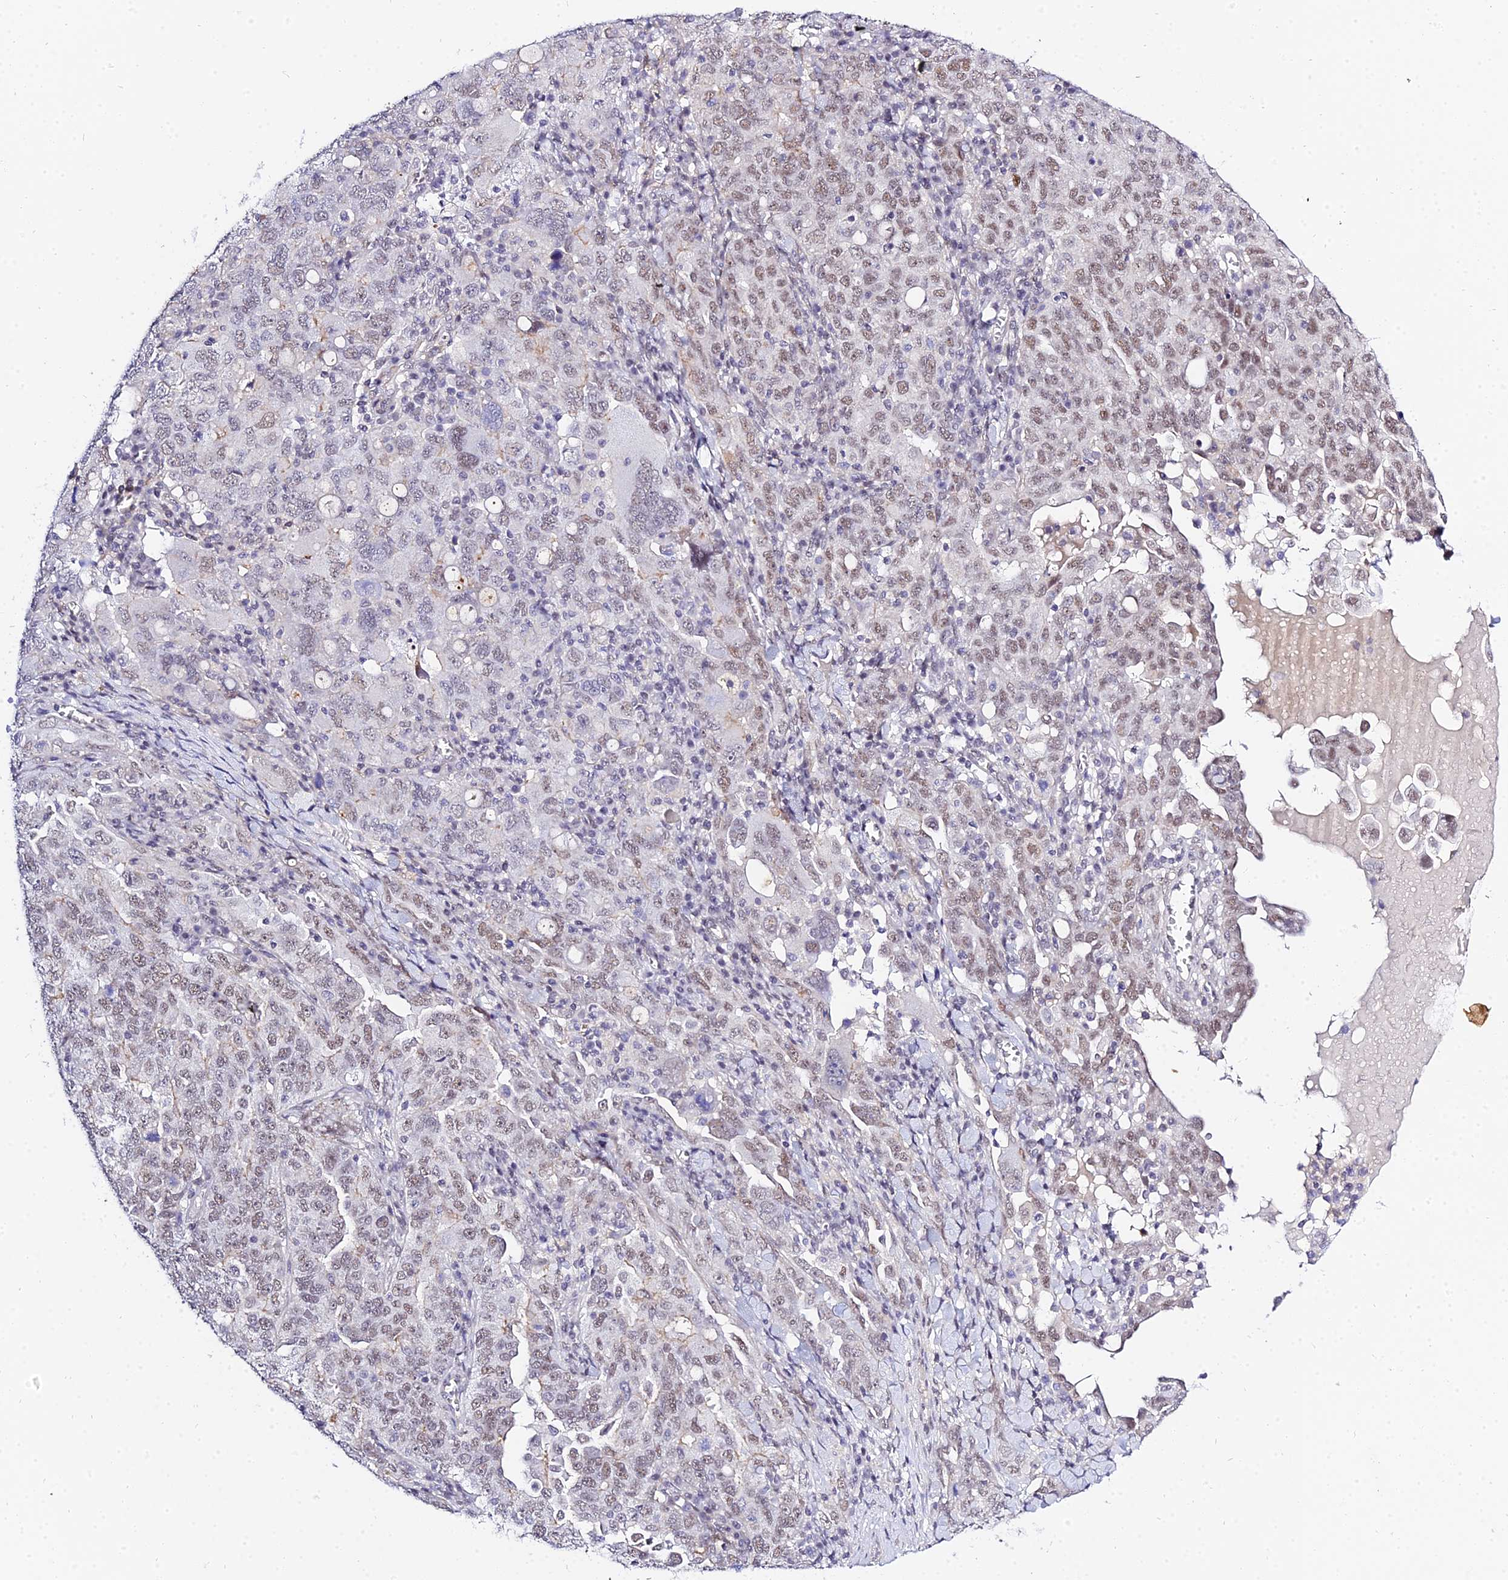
{"staining": {"intensity": "weak", "quantity": "25%-75%", "location": "nuclear"}, "tissue": "ovarian cancer", "cell_type": "Tumor cells", "image_type": "cancer", "snomed": [{"axis": "morphology", "description": "Carcinoma, endometroid"}, {"axis": "topography", "description": "Ovary"}], "caption": "Weak nuclear positivity is appreciated in approximately 25%-75% of tumor cells in ovarian cancer.", "gene": "ZNF628", "patient": {"sex": "female", "age": 62}}